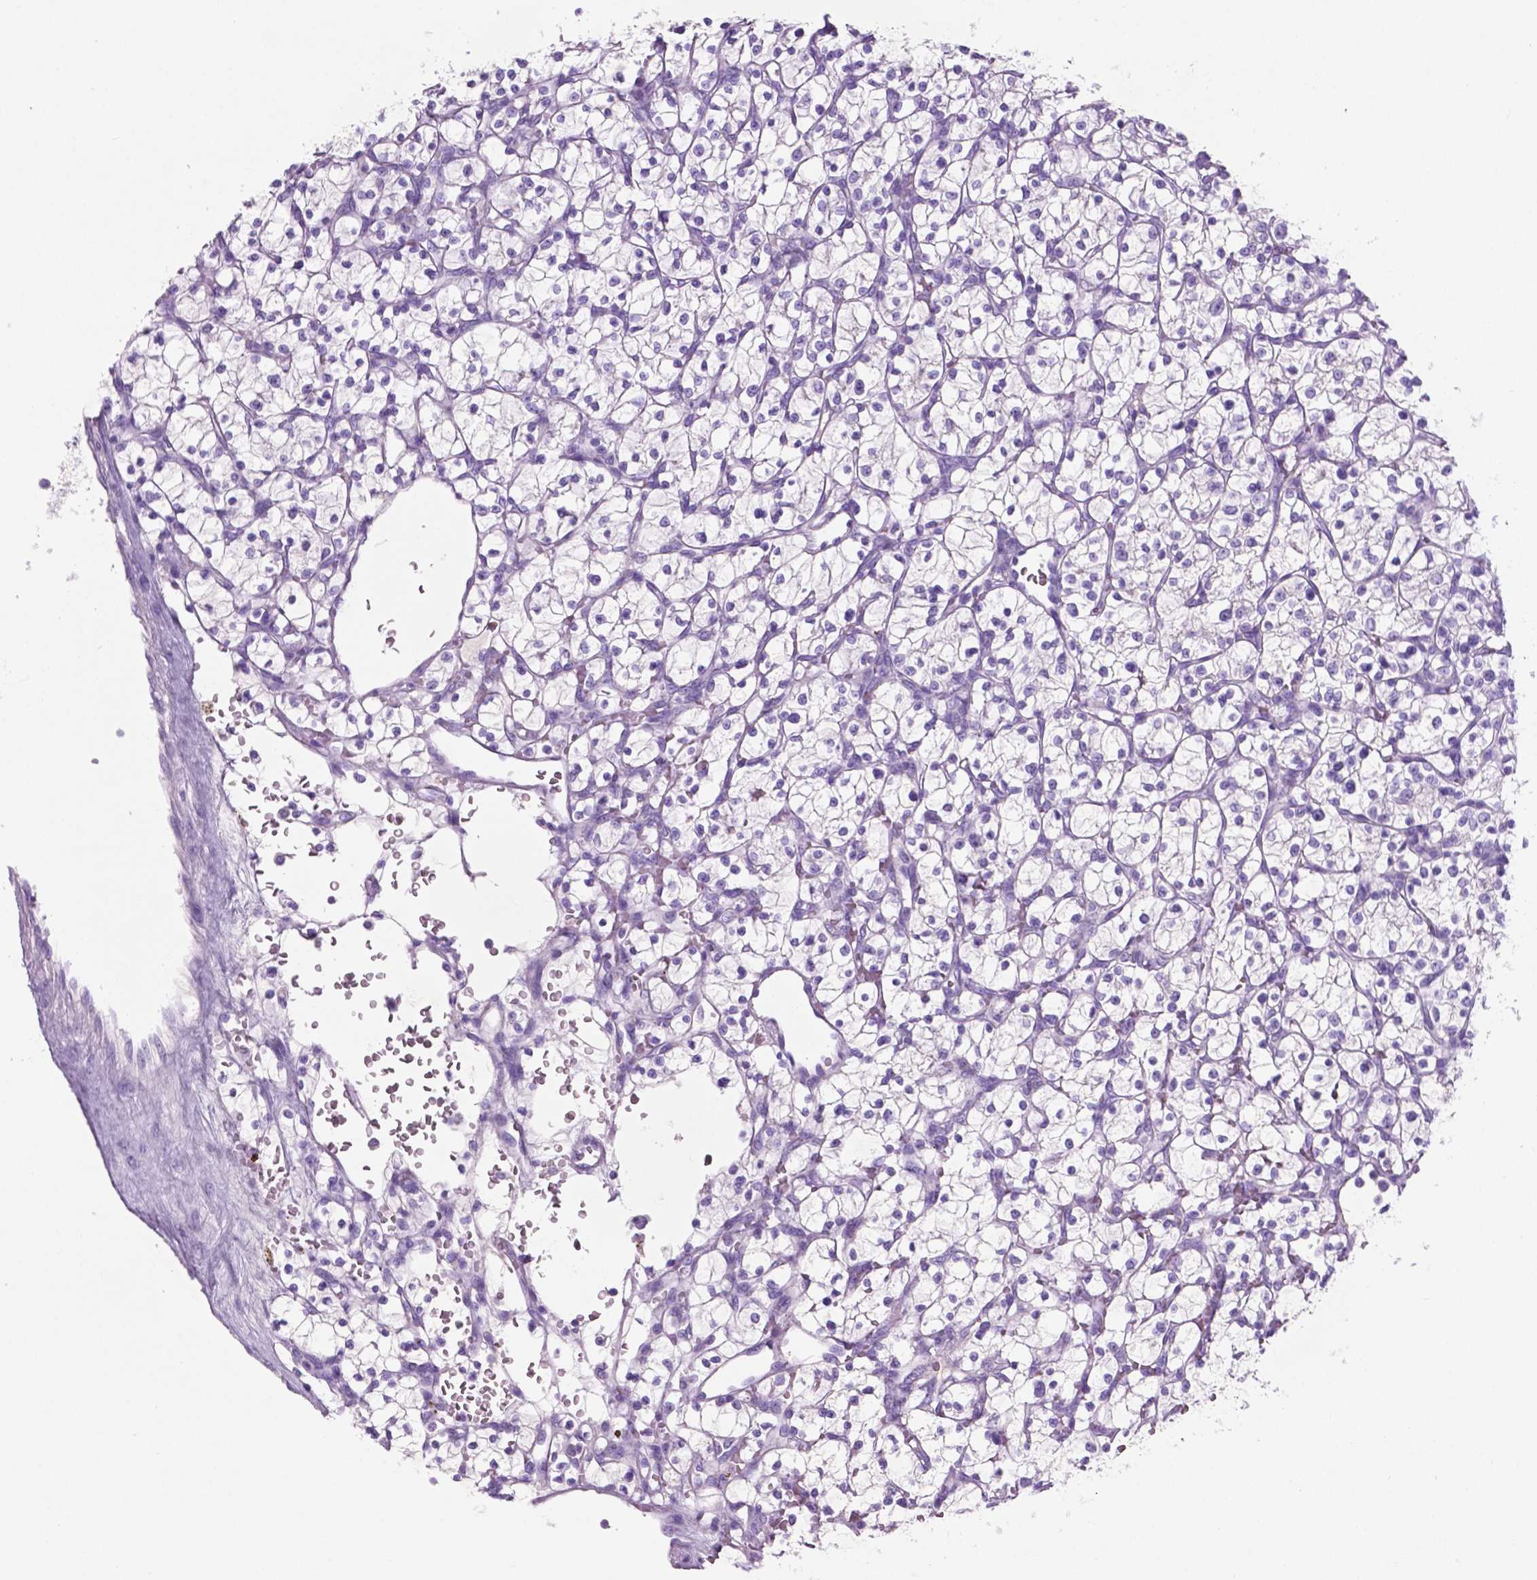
{"staining": {"intensity": "negative", "quantity": "none", "location": "none"}, "tissue": "renal cancer", "cell_type": "Tumor cells", "image_type": "cancer", "snomed": [{"axis": "morphology", "description": "Adenocarcinoma, NOS"}, {"axis": "topography", "description": "Kidney"}], "caption": "Immunohistochemistry histopathology image of renal adenocarcinoma stained for a protein (brown), which demonstrates no staining in tumor cells.", "gene": "POU4F1", "patient": {"sex": "female", "age": 64}}